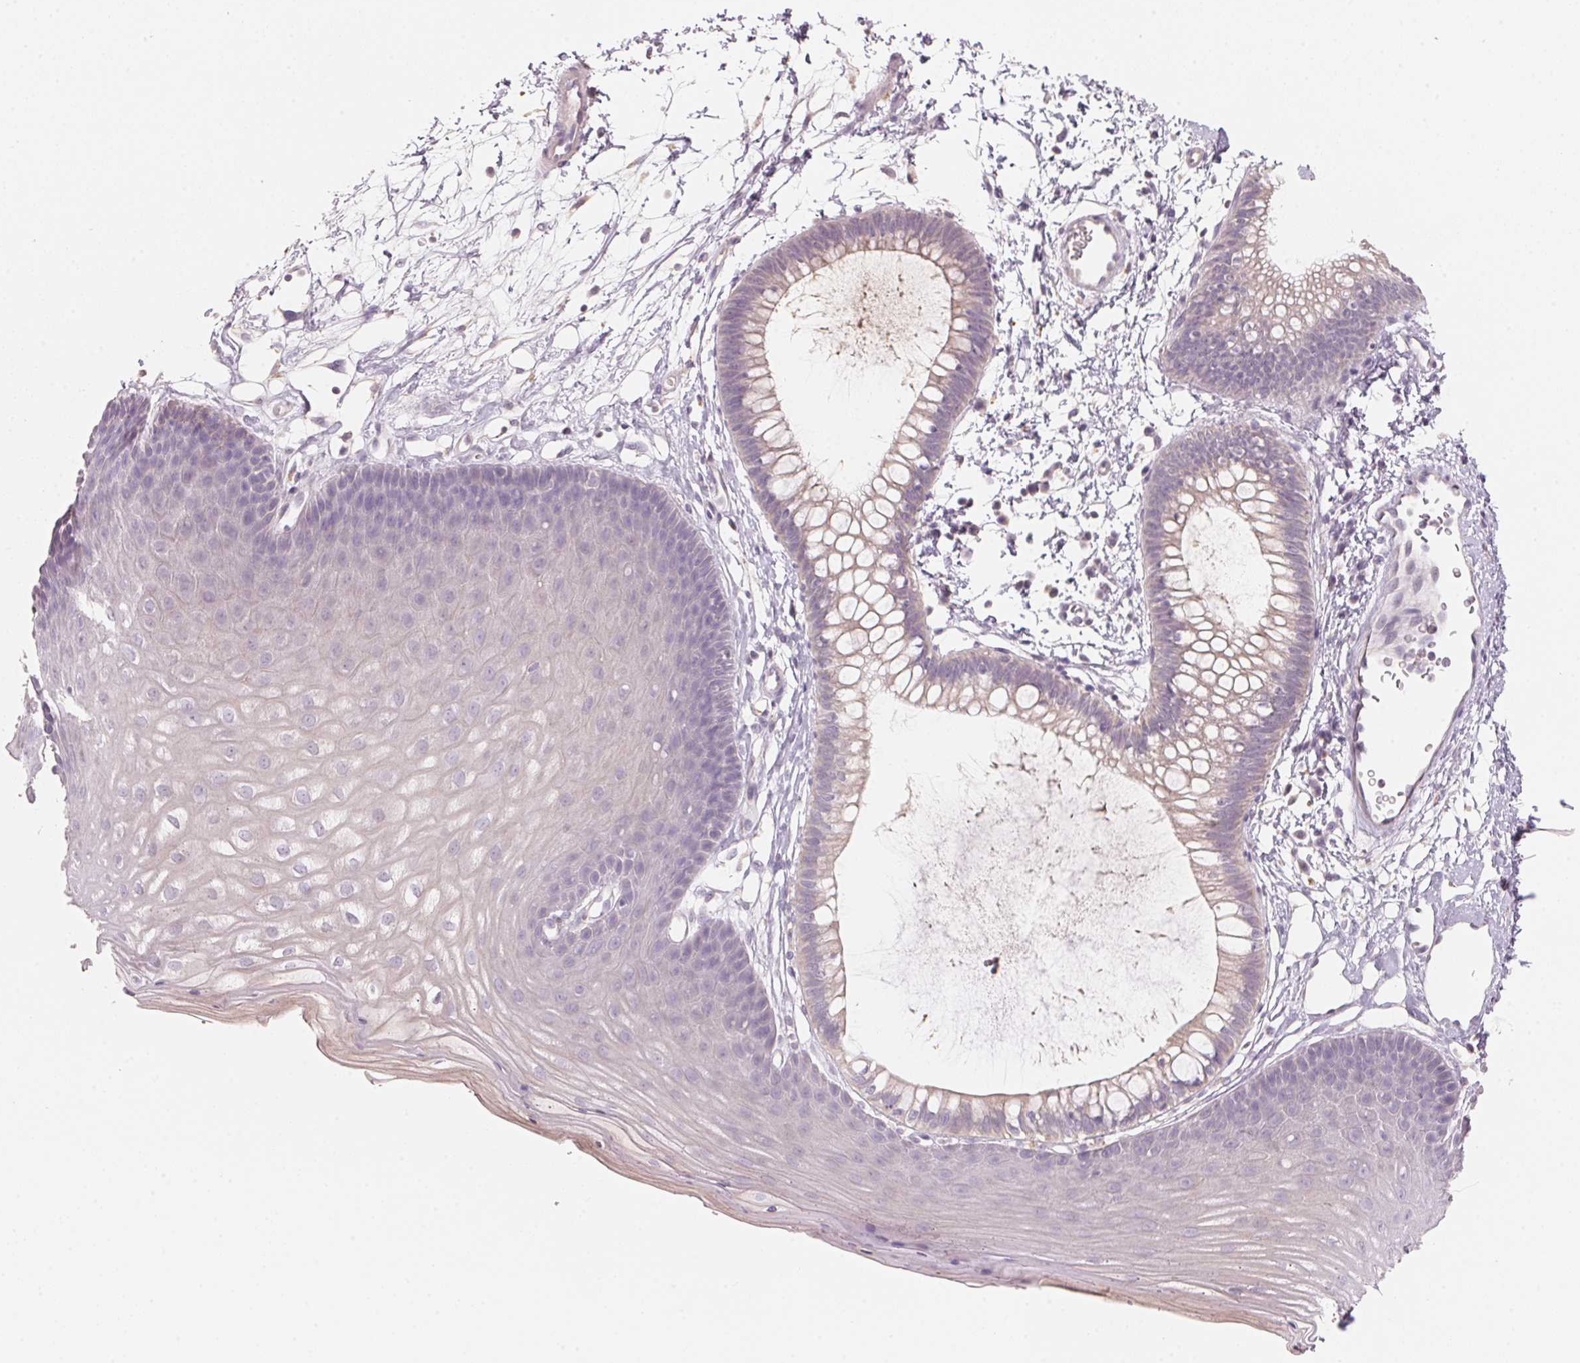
{"staining": {"intensity": "negative", "quantity": "none", "location": "none"}, "tissue": "skin", "cell_type": "Epidermal cells", "image_type": "normal", "snomed": [{"axis": "morphology", "description": "Normal tissue, NOS"}, {"axis": "topography", "description": "Anal"}], "caption": "Protein analysis of unremarkable skin shows no significant positivity in epidermal cells.", "gene": "TREH", "patient": {"sex": "male", "age": 53}}